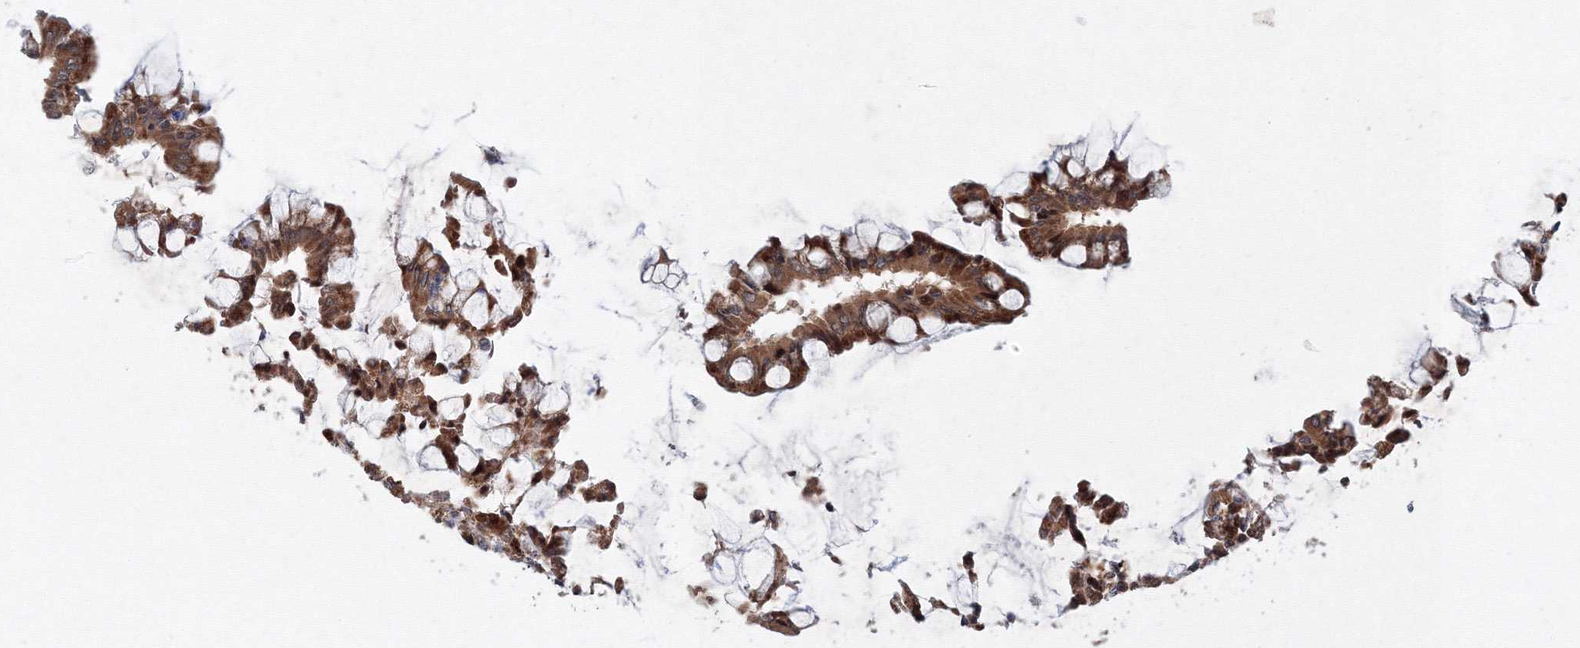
{"staining": {"intensity": "moderate", "quantity": ">75%", "location": "cytoplasmic/membranous,nuclear"}, "tissue": "colorectal cancer", "cell_type": "Tumor cells", "image_type": "cancer", "snomed": [{"axis": "morphology", "description": "Adenocarcinoma, NOS"}, {"axis": "topography", "description": "Rectum"}], "caption": "This is an image of immunohistochemistry (IHC) staining of colorectal cancer (adenocarcinoma), which shows moderate expression in the cytoplasmic/membranous and nuclear of tumor cells.", "gene": "ANKAR", "patient": {"sex": "male", "age": 84}}